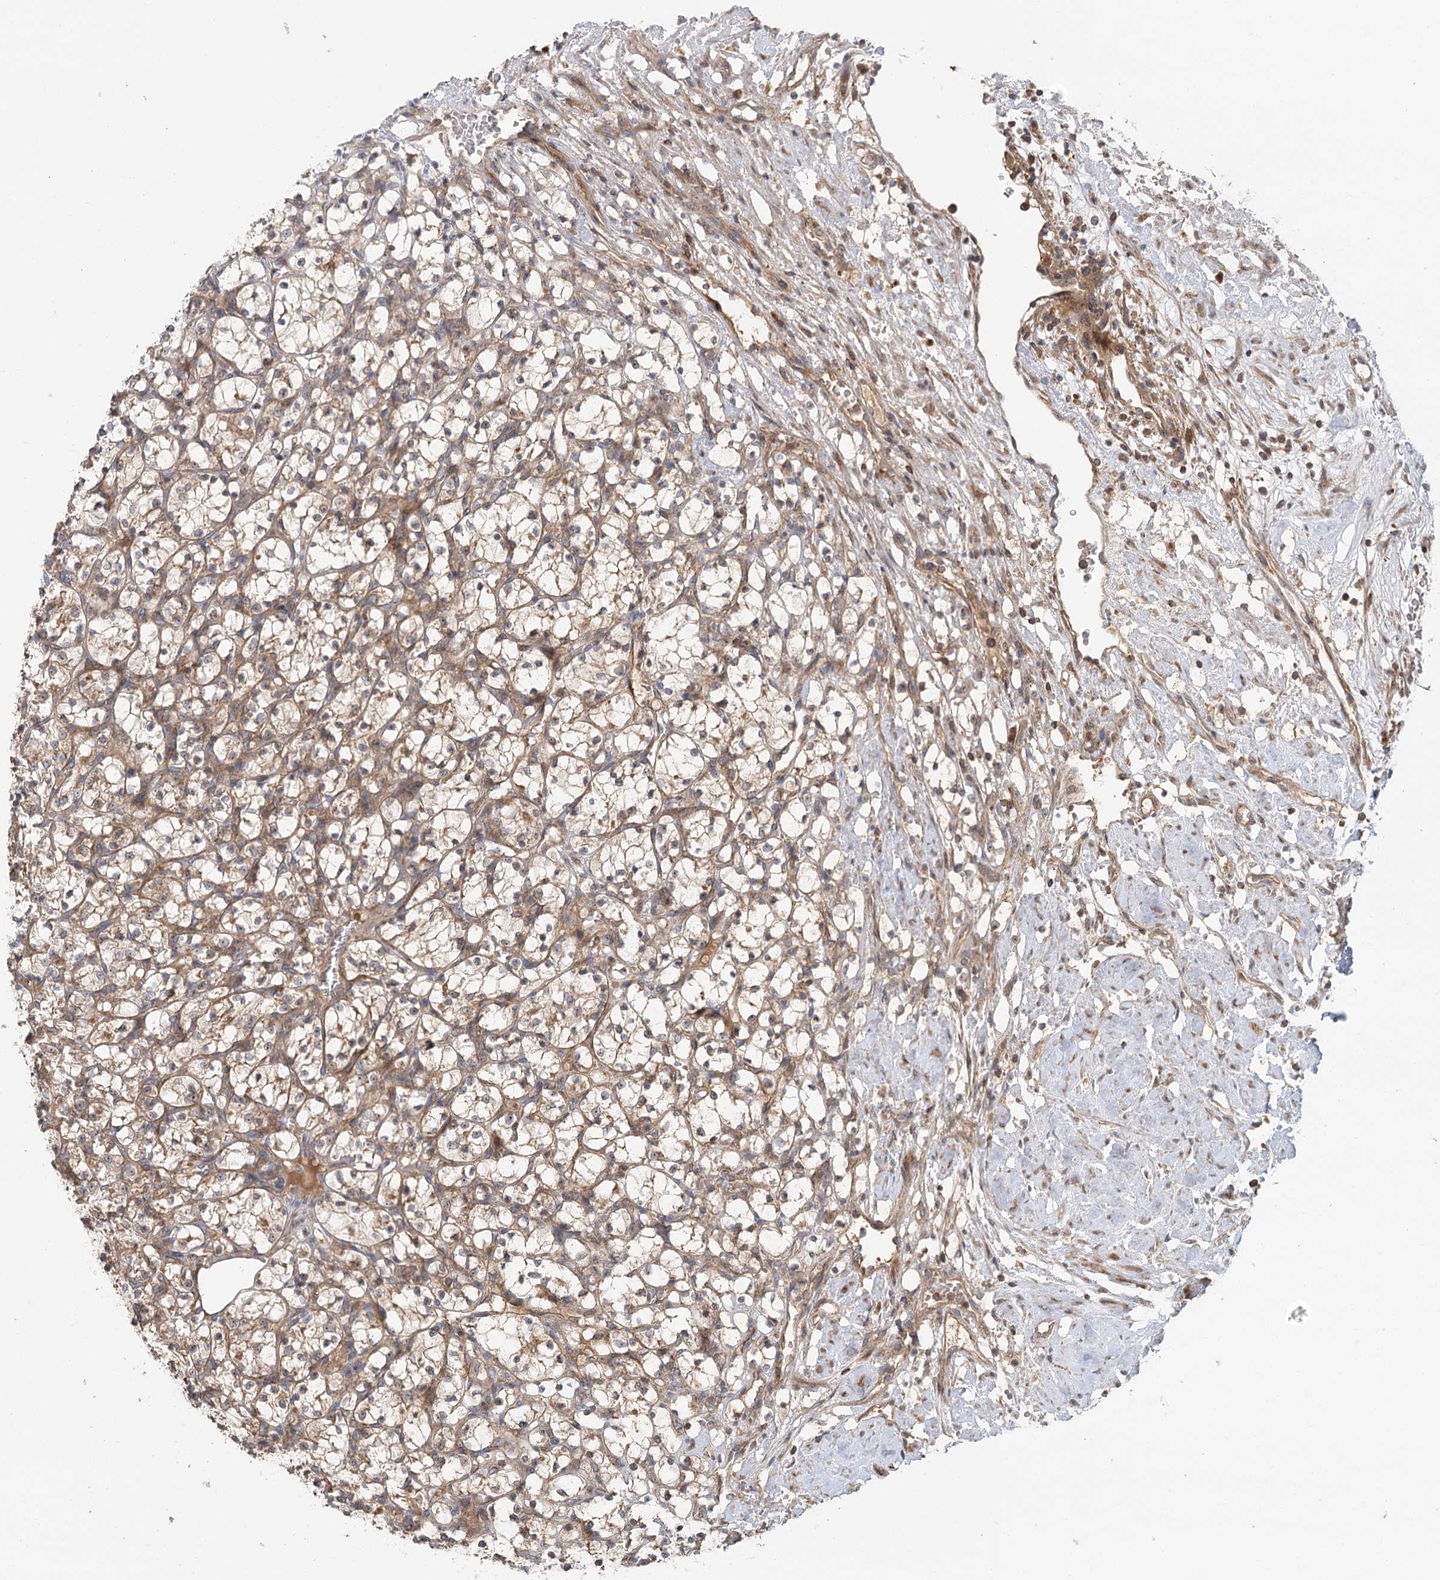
{"staining": {"intensity": "moderate", "quantity": ">75%", "location": "cytoplasmic/membranous"}, "tissue": "renal cancer", "cell_type": "Tumor cells", "image_type": "cancer", "snomed": [{"axis": "morphology", "description": "Adenocarcinoma, NOS"}, {"axis": "topography", "description": "Kidney"}], "caption": "The immunohistochemical stain highlights moderate cytoplasmic/membranous staining in tumor cells of renal cancer (adenocarcinoma) tissue.", "gene": "RAPGEF6", "patient": {"sex": "female", "age": 69}}